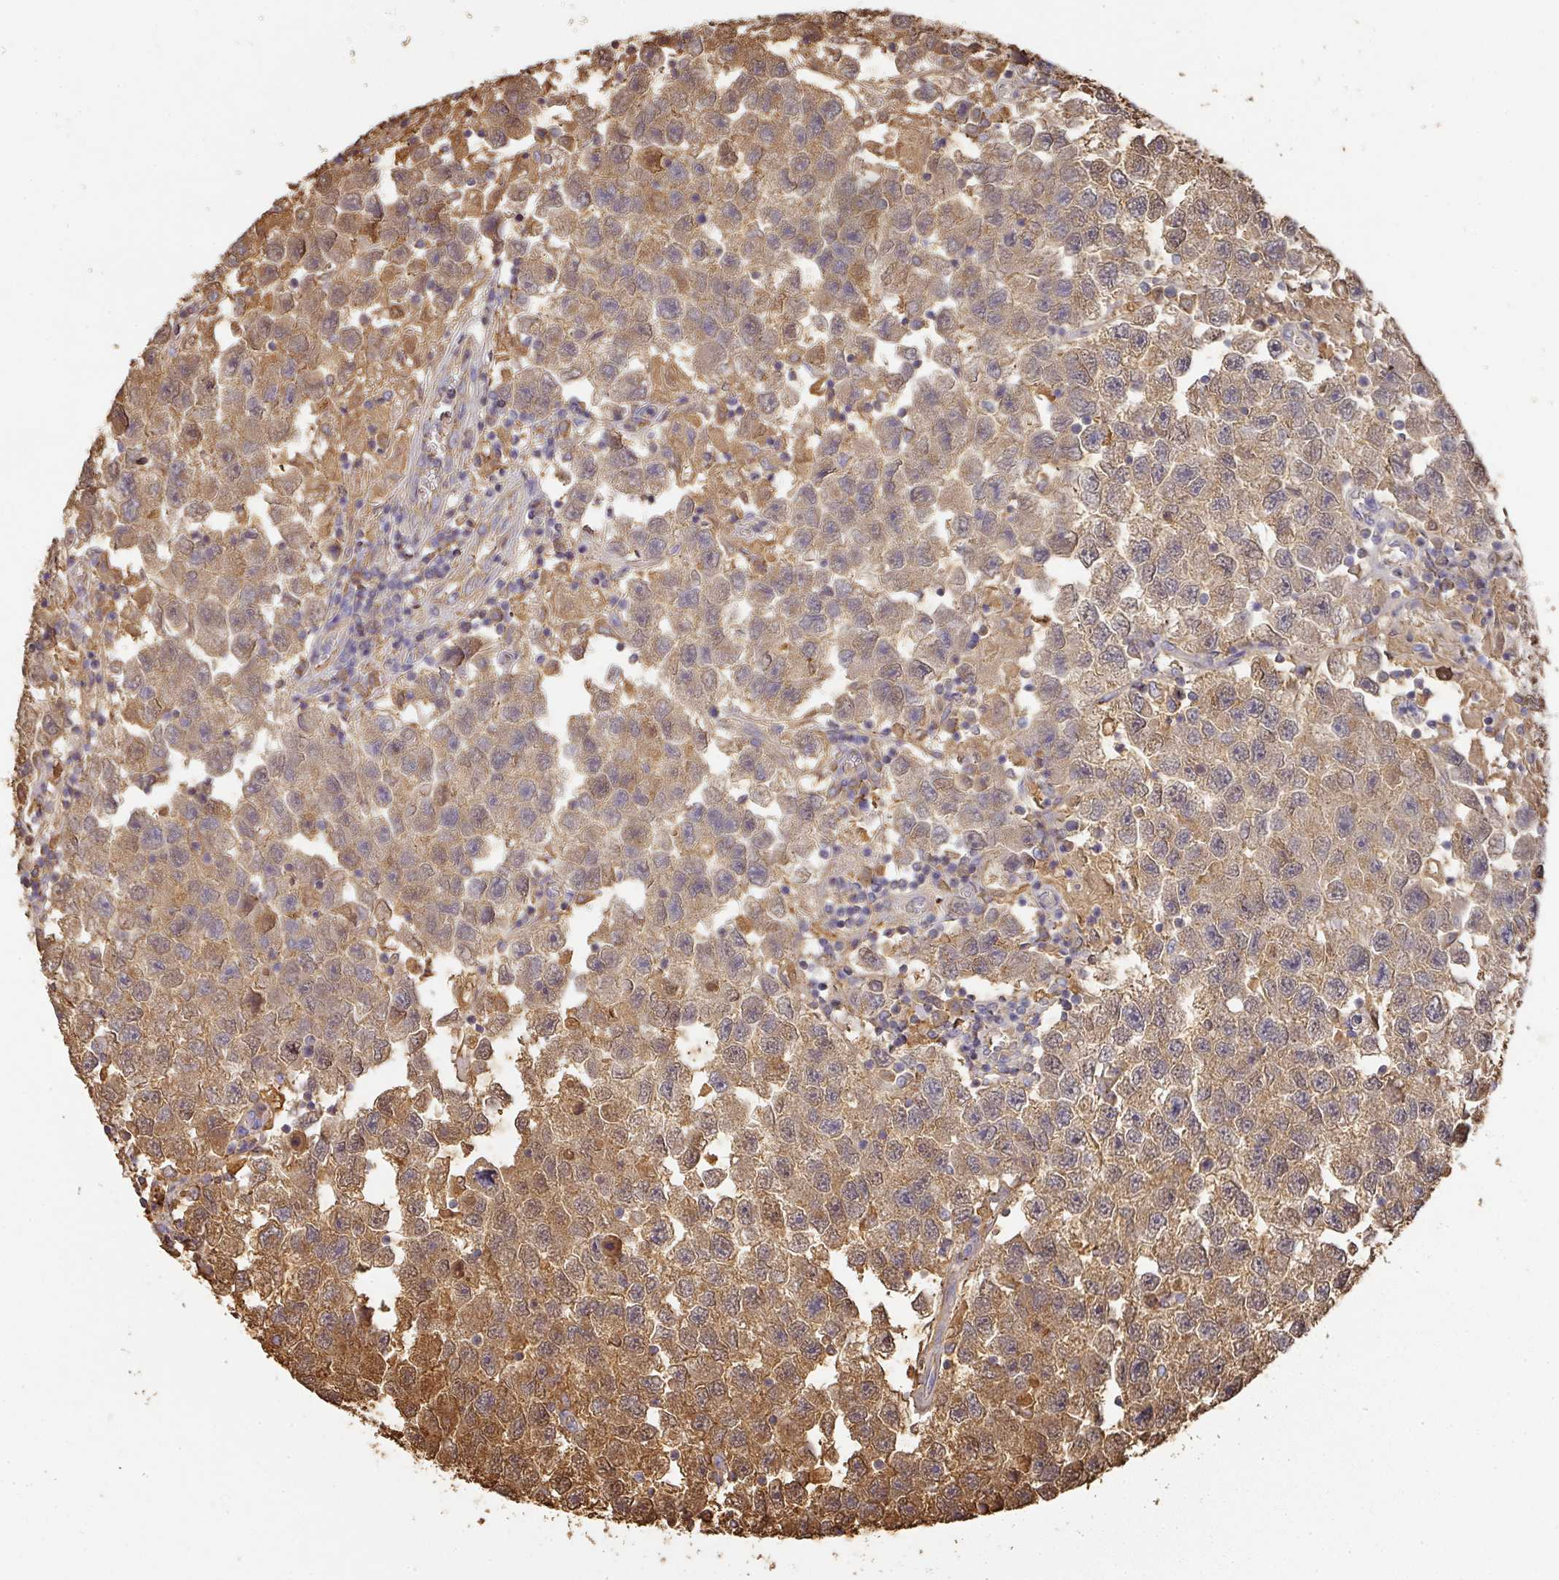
{"staining": {"intensity": "moderate", "quantity": "25%-75%", "location": "cytoplasmic/membranous"}, "tissue": "testis cancer", "cell_type": "Tumor cells", "image_type": "cancer", "snomed": [{"axis": "morphology", "description": "Seminoma, NOS"}, {"axis": "topography", "description": "Testis"}], "caption": "IHC histopathology image of human testis seminoma stained for a protein (brown), which demonstrates medium levels of moderate cytoplasmic/membranous positivity in approximately 25%-75% of tumor cells.", "gene": "ALB", "patient": {"sex": "male", "age": 26}}